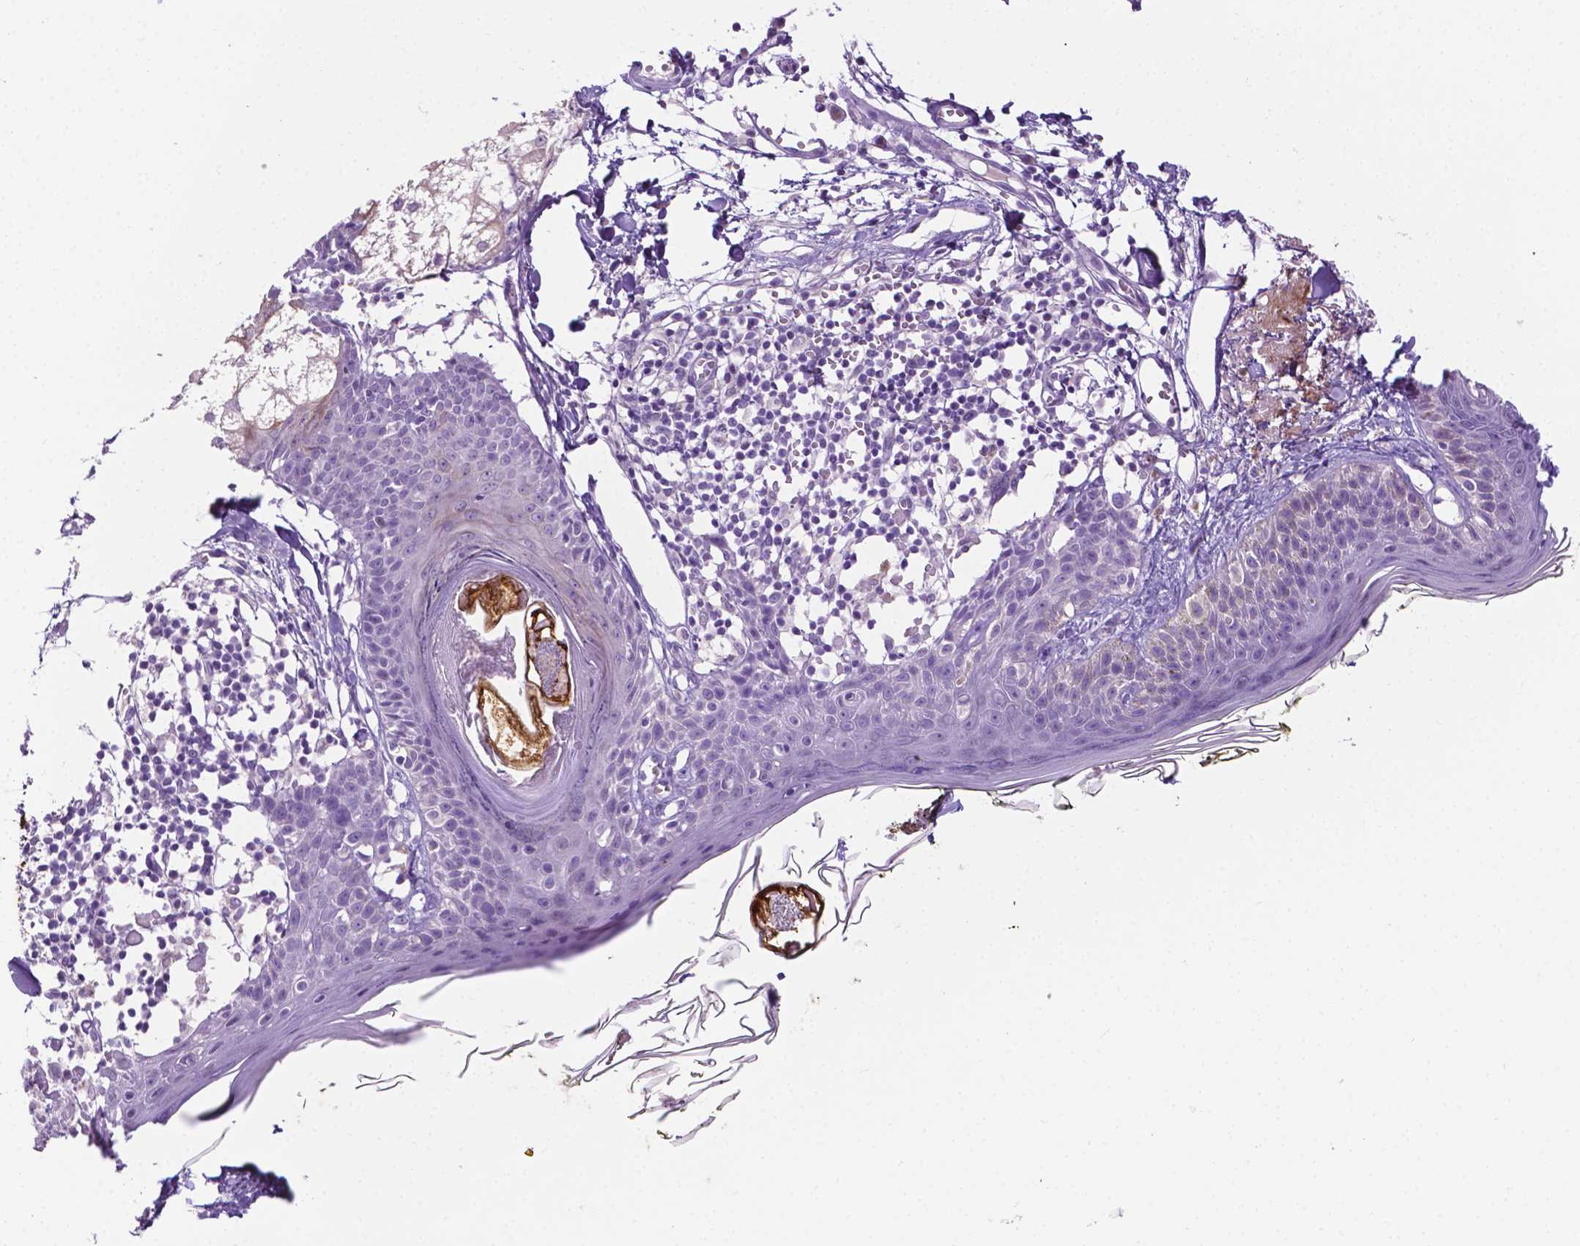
{"staining": {"intensity": "negative", "quantity": "none", "location": "none"}, "tissue": "skin", "cell_type": "Fibroblasts", "image_type": "normal", "snomed": [{"axis": "morphology", "description": "Normal tissue, NOS"}, {"axis": "topography", "description": "Skin"}], "caption": "This photomicrograph is of benign skin stained with IHC to label a protein in brown with the nuclei are counter-stained blue. There is no staining in fibroblasts.", "gene": "MMP27", "patient": {"sex": "male", "age": 76}}